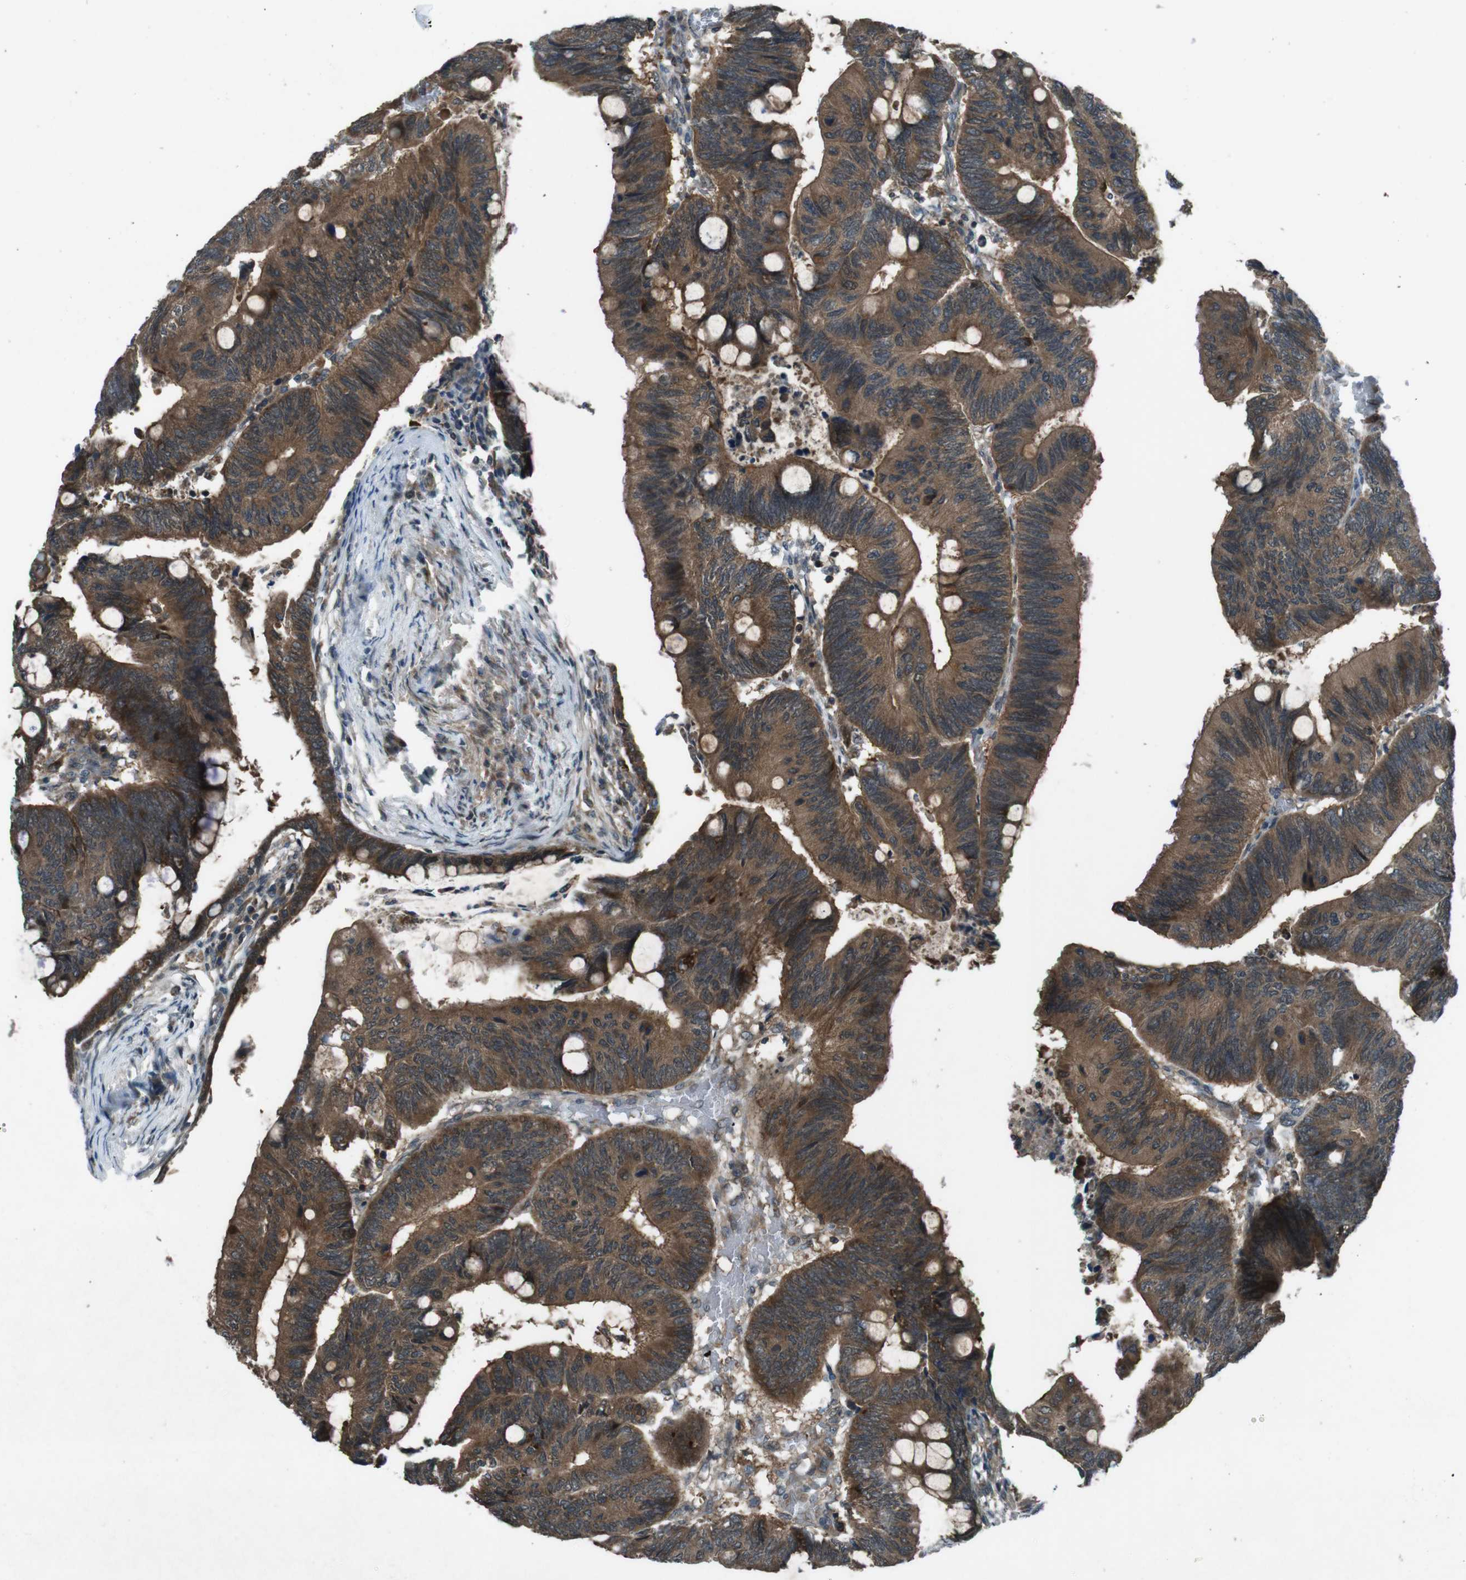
{"staining": {"intensity": "moderate", "quantity": ">75%", "location": "cytoplasmic/membranous"}, "tissue": "colorectal cancer", "cell_type": "Tumor cells", "image_type": "cancer", "snomed": [{"axis": "morphology", "description": "Normal tissue, NOS"}, {"axis": "morphology", "description": "Adenocarcinoma, NOS"}, {"axis": "topography", "description": "Rectum"}, {"axis": "topography", "description": "Peripheral nerve tissue"}], "caption": "This is an image of immunohistochemistry staining of adenocarcinoma (colorectal), which shows moderate positivity in the cytoplasmic/membranous of tumor cells.", "gene": "SLC27A4", "patient": {"sex": "male", "age": 92}}